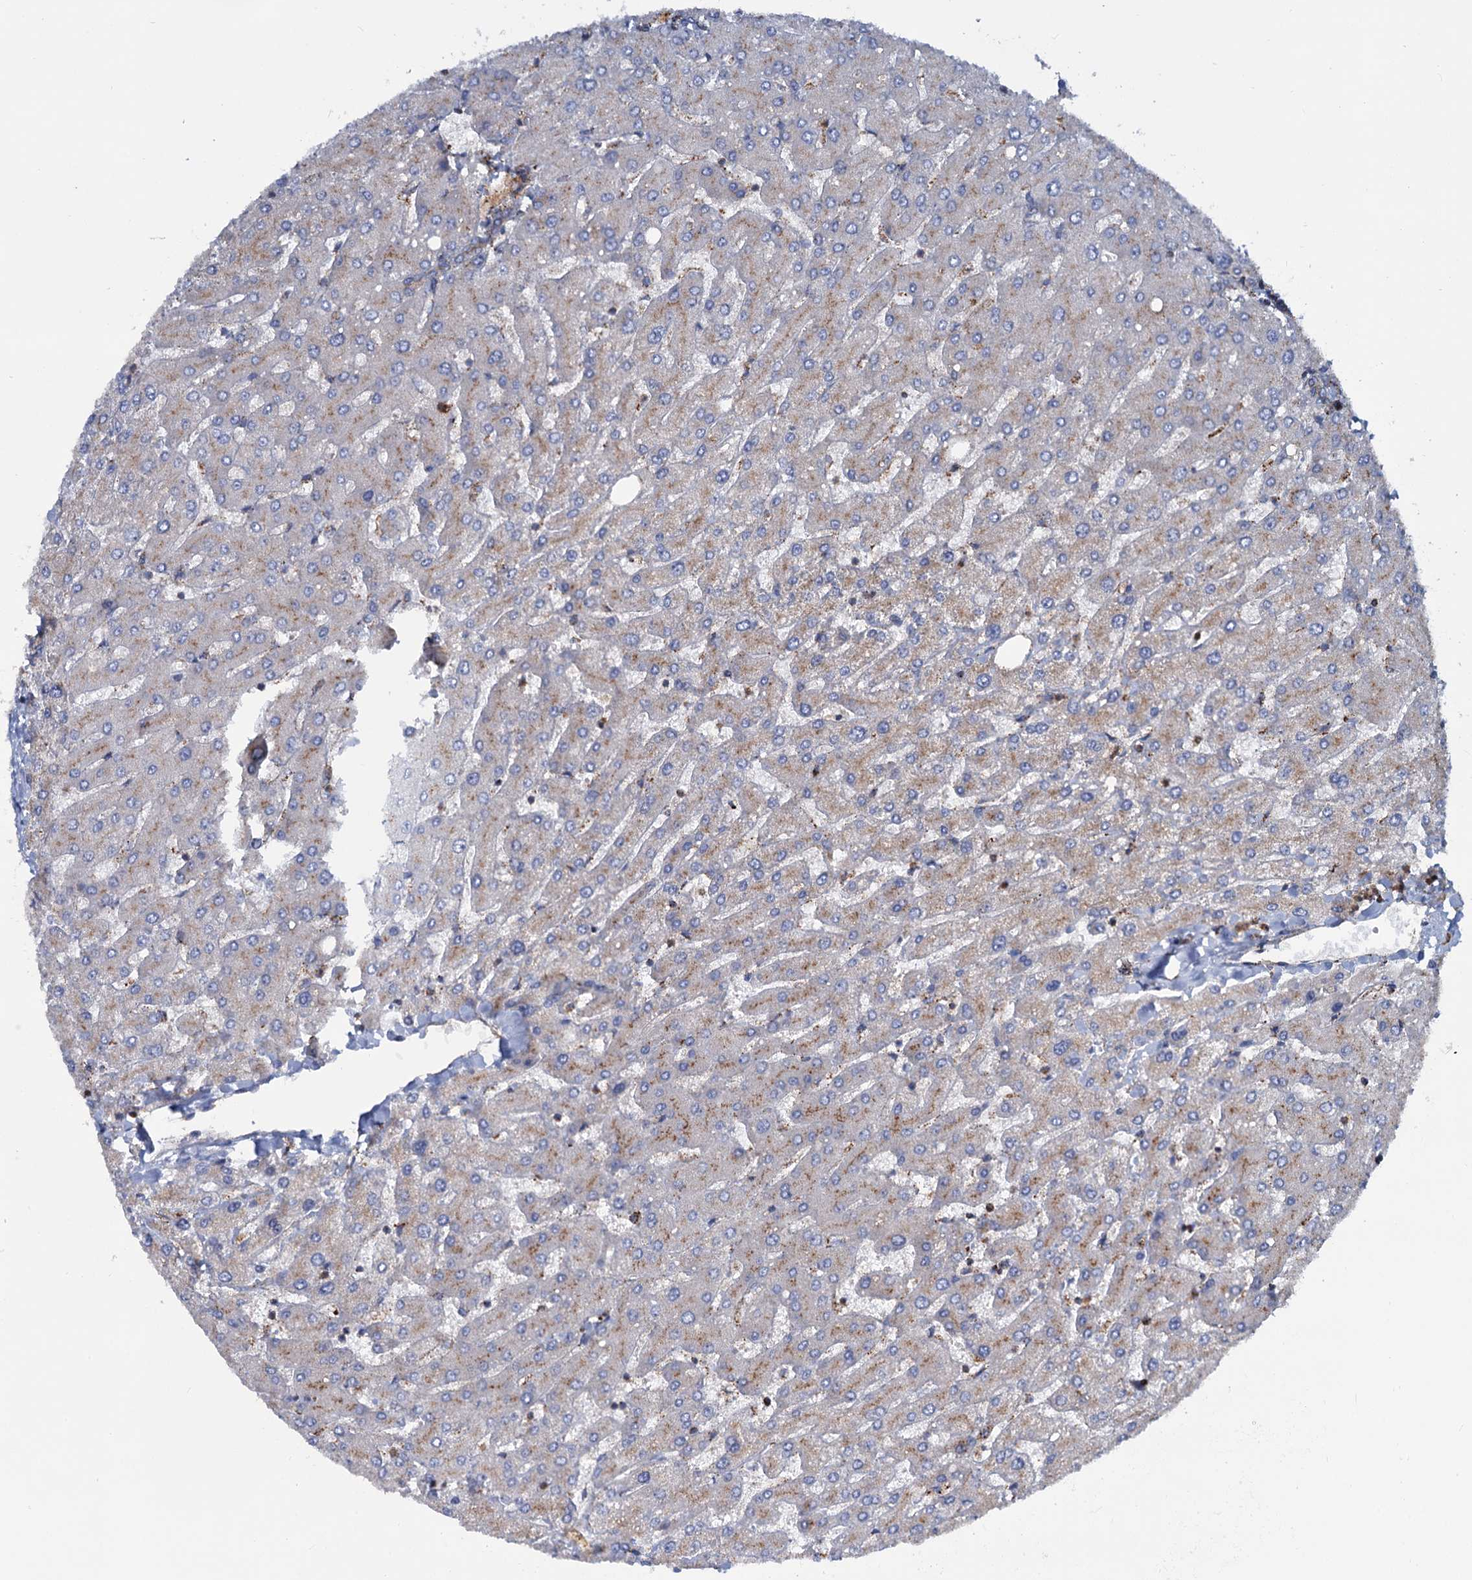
{"staining": {"intensity": "negative", "quantity": "none", "location": "none"}, "tissue": "liver", "cell_type": "Cholangiocytes", "image_type": "normal", "snomed": [{"axis": "morphology", "description": "Normal tissue, NOS"}, {"axis": "topography", "description": "Liver"}], "caption": "Immunohistochemistry micrograph of benign human liver stained for a protein (brown), which reveals no expression in cholangiocytes. The staining is performed using DAB (3,3'-diaminobenzidine) brown chromogen with nuclei counter-stained in using hematoxylin.", "gene": "PSEN1", "patient": {"sex": "male", "age": 55}}